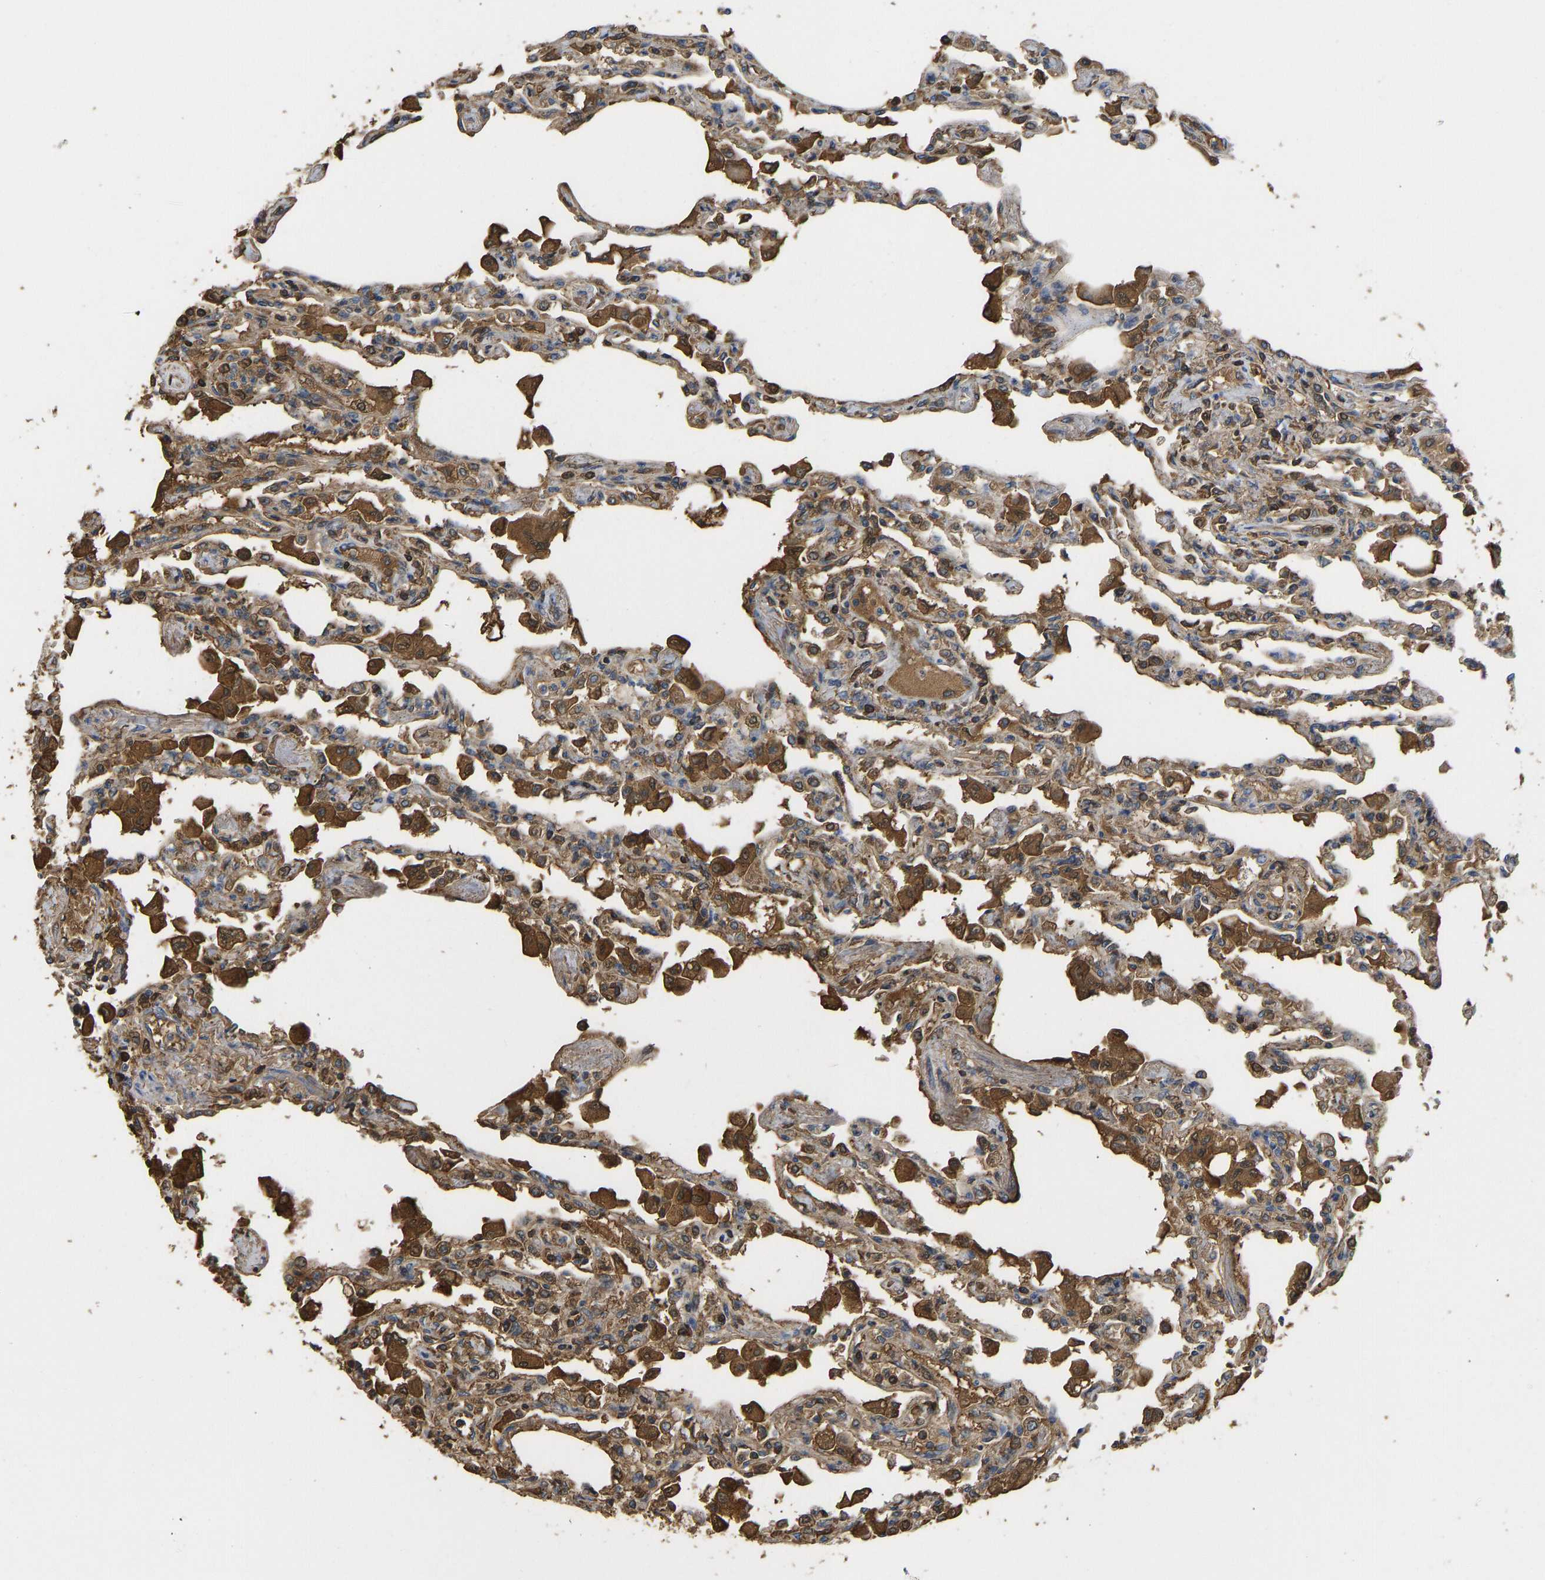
{"staining": {"intensity": "moderate", "quantity": ">75%", "location": "cytoplasmic/membranous"}, "tissue": "lung", "cell_type": "Alveolar cells", "image_type": "normal", "snomed": [{"axis": "morphology", "description": "Normal tissue, NOS"}, {"axis": "topography", "description": "Bronchus"}, {"axis": "topography", "description": "Lung"}], "caption": "Brown immunohistochemical staining in unremarkable human lung shows moderate cytoplasmic/membranous staining in approximately >75% of alveolar cells. (DAB IHC with brightfield microscopy, high magnification).", "gene": "VCPKMT", "patient": {"sex": "female", "age": 49}}